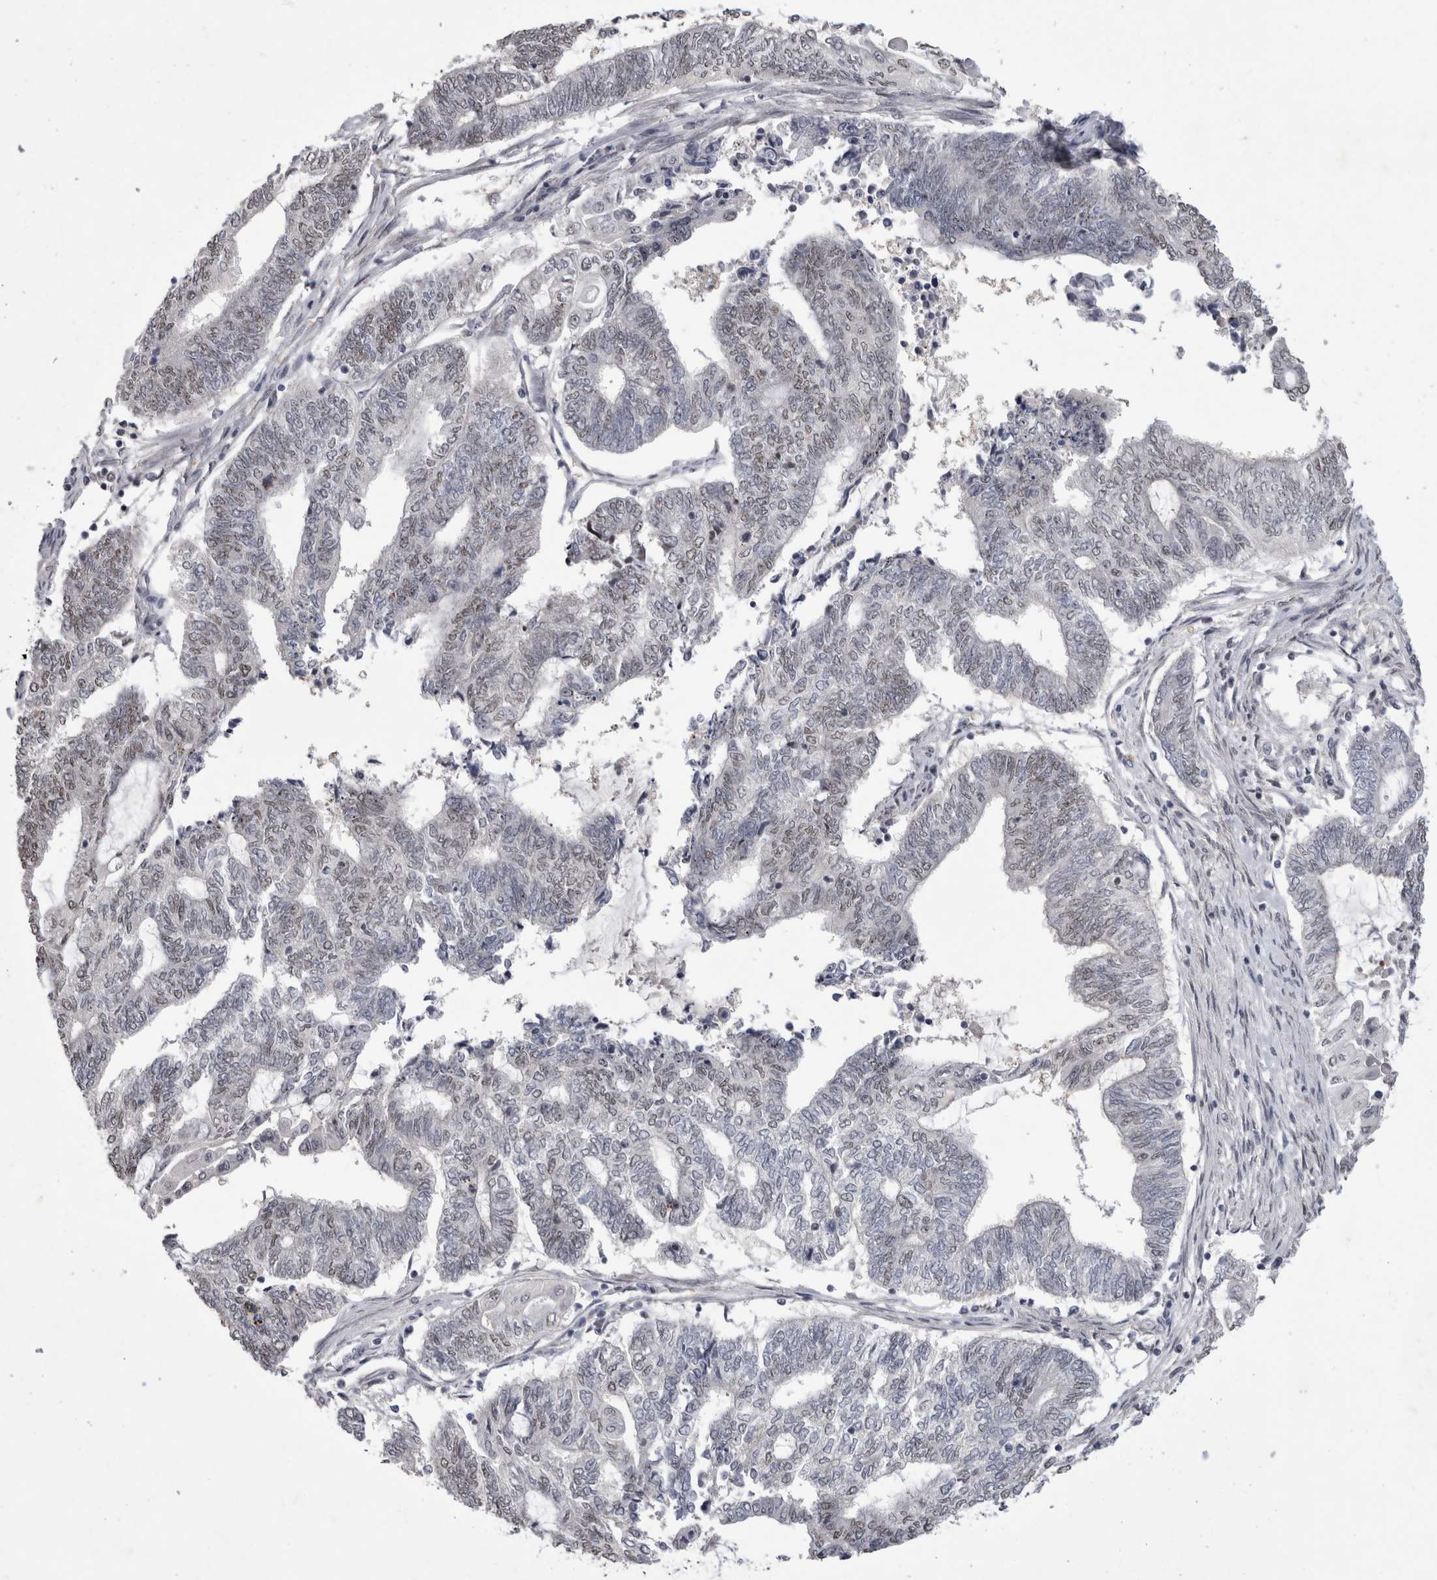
{"staining": {"intensity": "negative", "quantity": "none", "location": "none"}, "tissue": "endometrial cancer", "cell_type": "Tumor cells", "image_type": "cancer", "snomed": [{"axis": "morphology", "description": "Adenocarcinoma, NOS"}, {"axis": "topography", "description": "Uterus"}, {"axis": "topography", "description": "Endometrium"}], "caption": "This is a image of IHC staining of endometrial cancer (adenocarcinoma), which shows no staining in tumor cells.", "gene": "IFI44", "patient": {"sex": "female", "age": 70}}